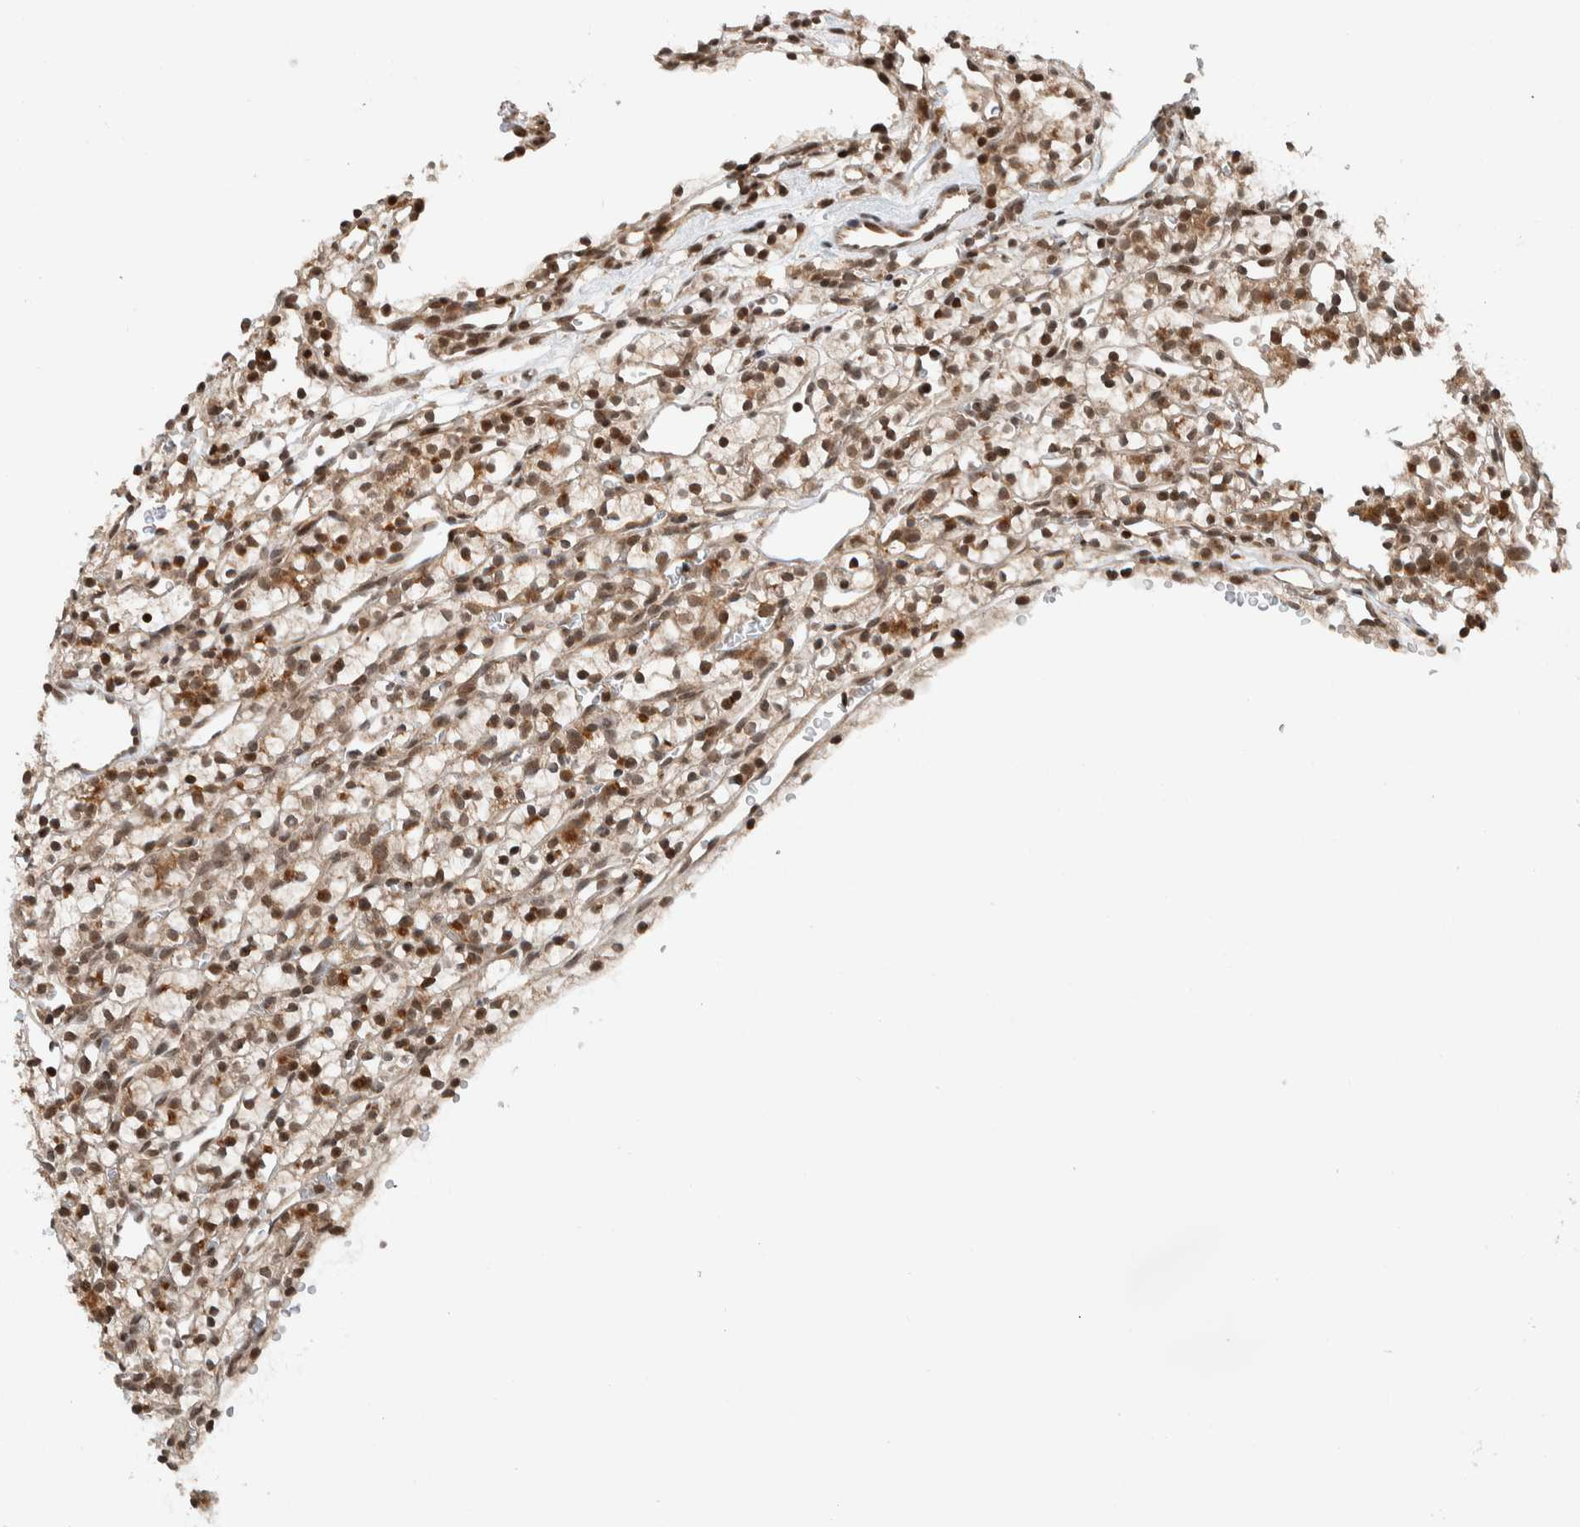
{"staining": {"intensity": "moderate", "quantity": "25%-75%", "location": "cytoplasmic/membranous,nuclear"}, "tissue": "renal cancer", "cell_type": "Tumor cells", "image_type": "cancer", "snomed": [{"axis": "morphology", "description": "Adenocarcinoma, NOS"}, {"axis": "topography", "description": "Kidney"}], "caption": "Human renal cancer (adenocarcinoma) stained for a protein (brown) reveals moderate cytoplasmic/membranous and nuclear positive expression in about 25%-75% of tumor cells.", "gene": "NPLOC4", "patient": {"sex": "female", "age": 57}}